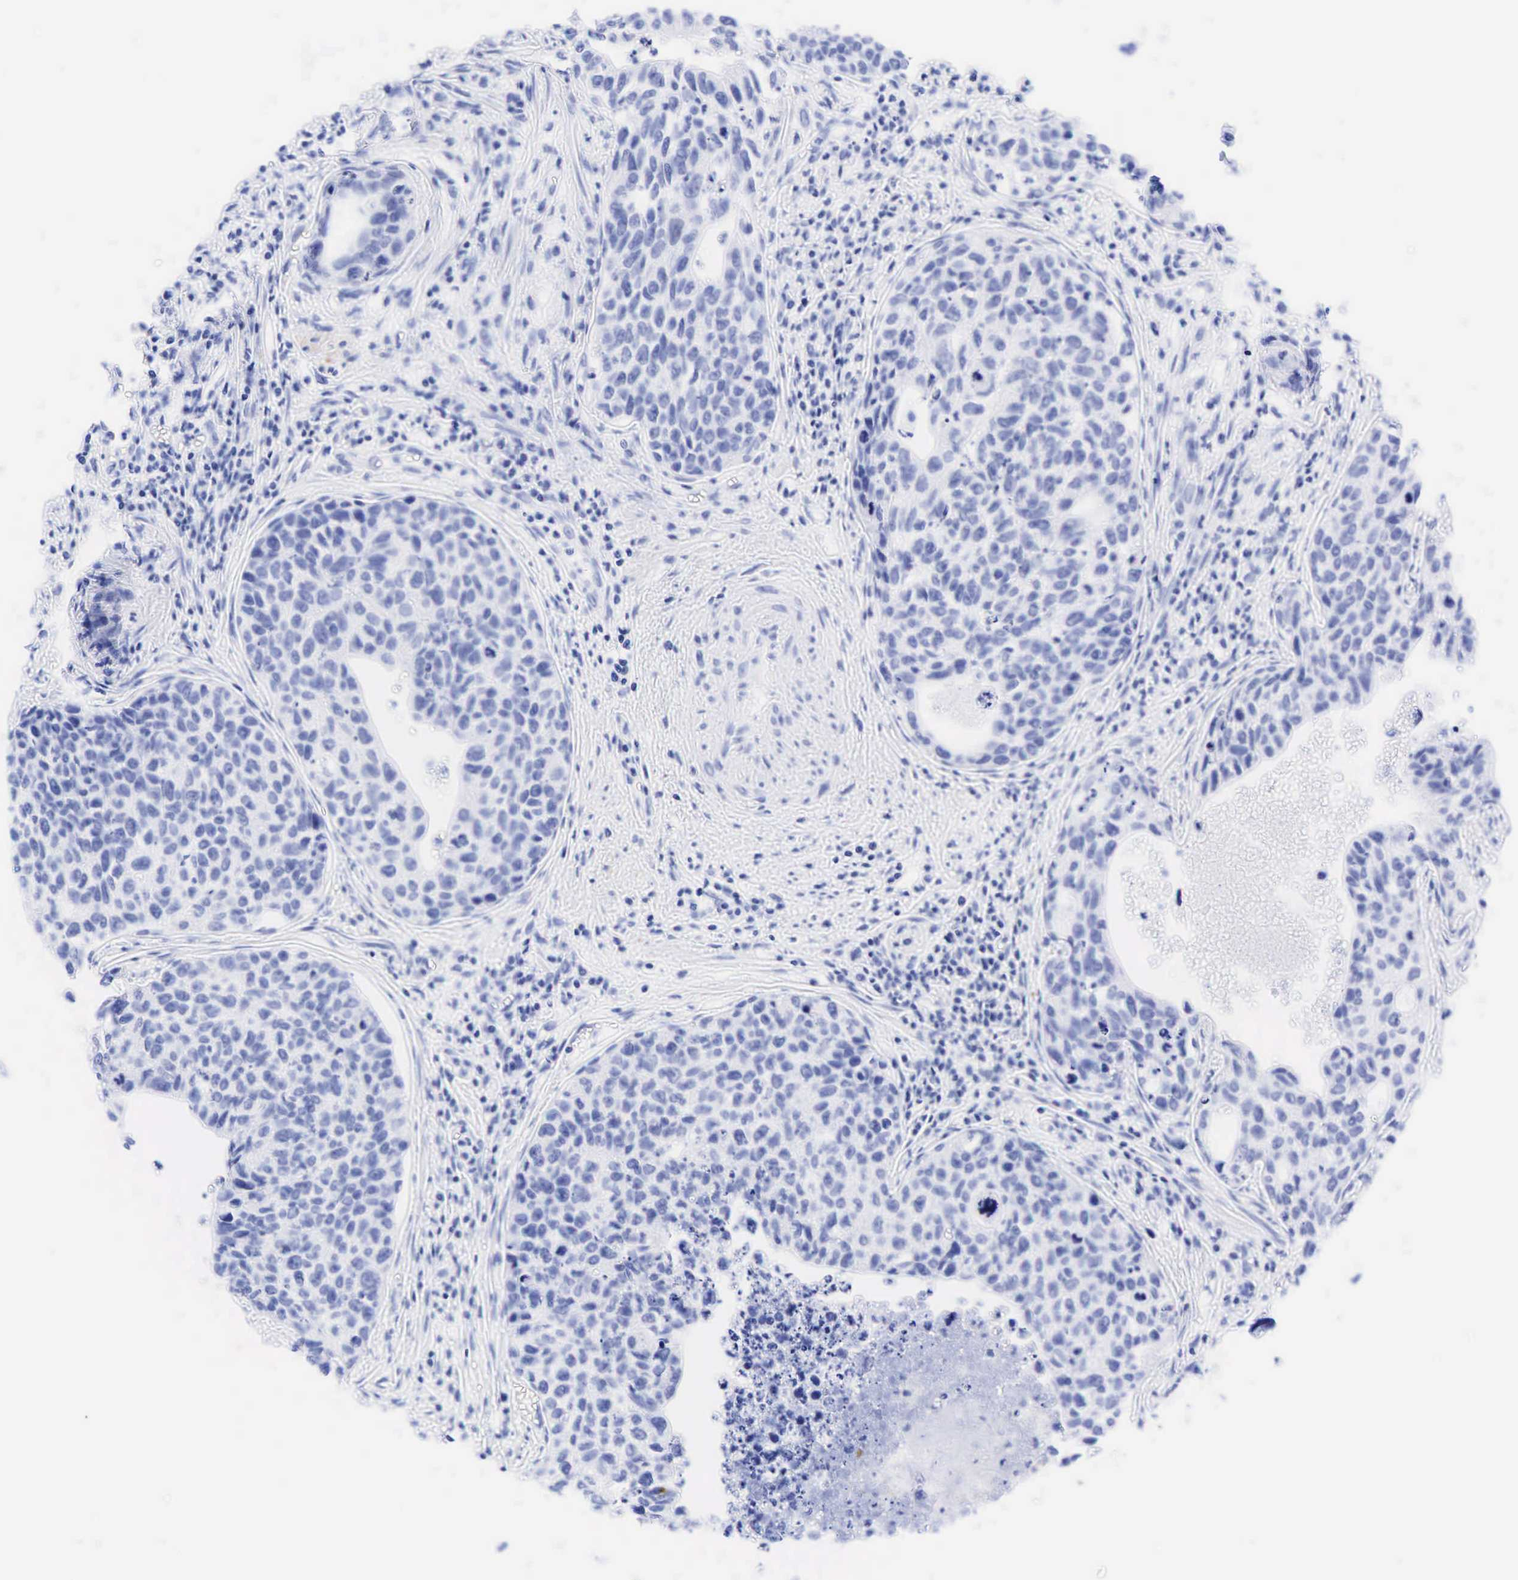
{"staining": {"intensity": "negative", "quantity": "none", "location": "none"}, "tissue": "urothelial cancer", "cell_type": "Tumor cells", "image_type": "cancer", "snomed": [{"axis": "morphology", "description": "Urothelial carcinoma, High grade"}, {"axis": "topography", "description": "Urinary bladder"}], "caption": "IHC of high-grade urothelial carcinoma demonstrates no staining in tumor cells.", "gene": "CHGA", "patient": {"sex": "male", "age": 81}}